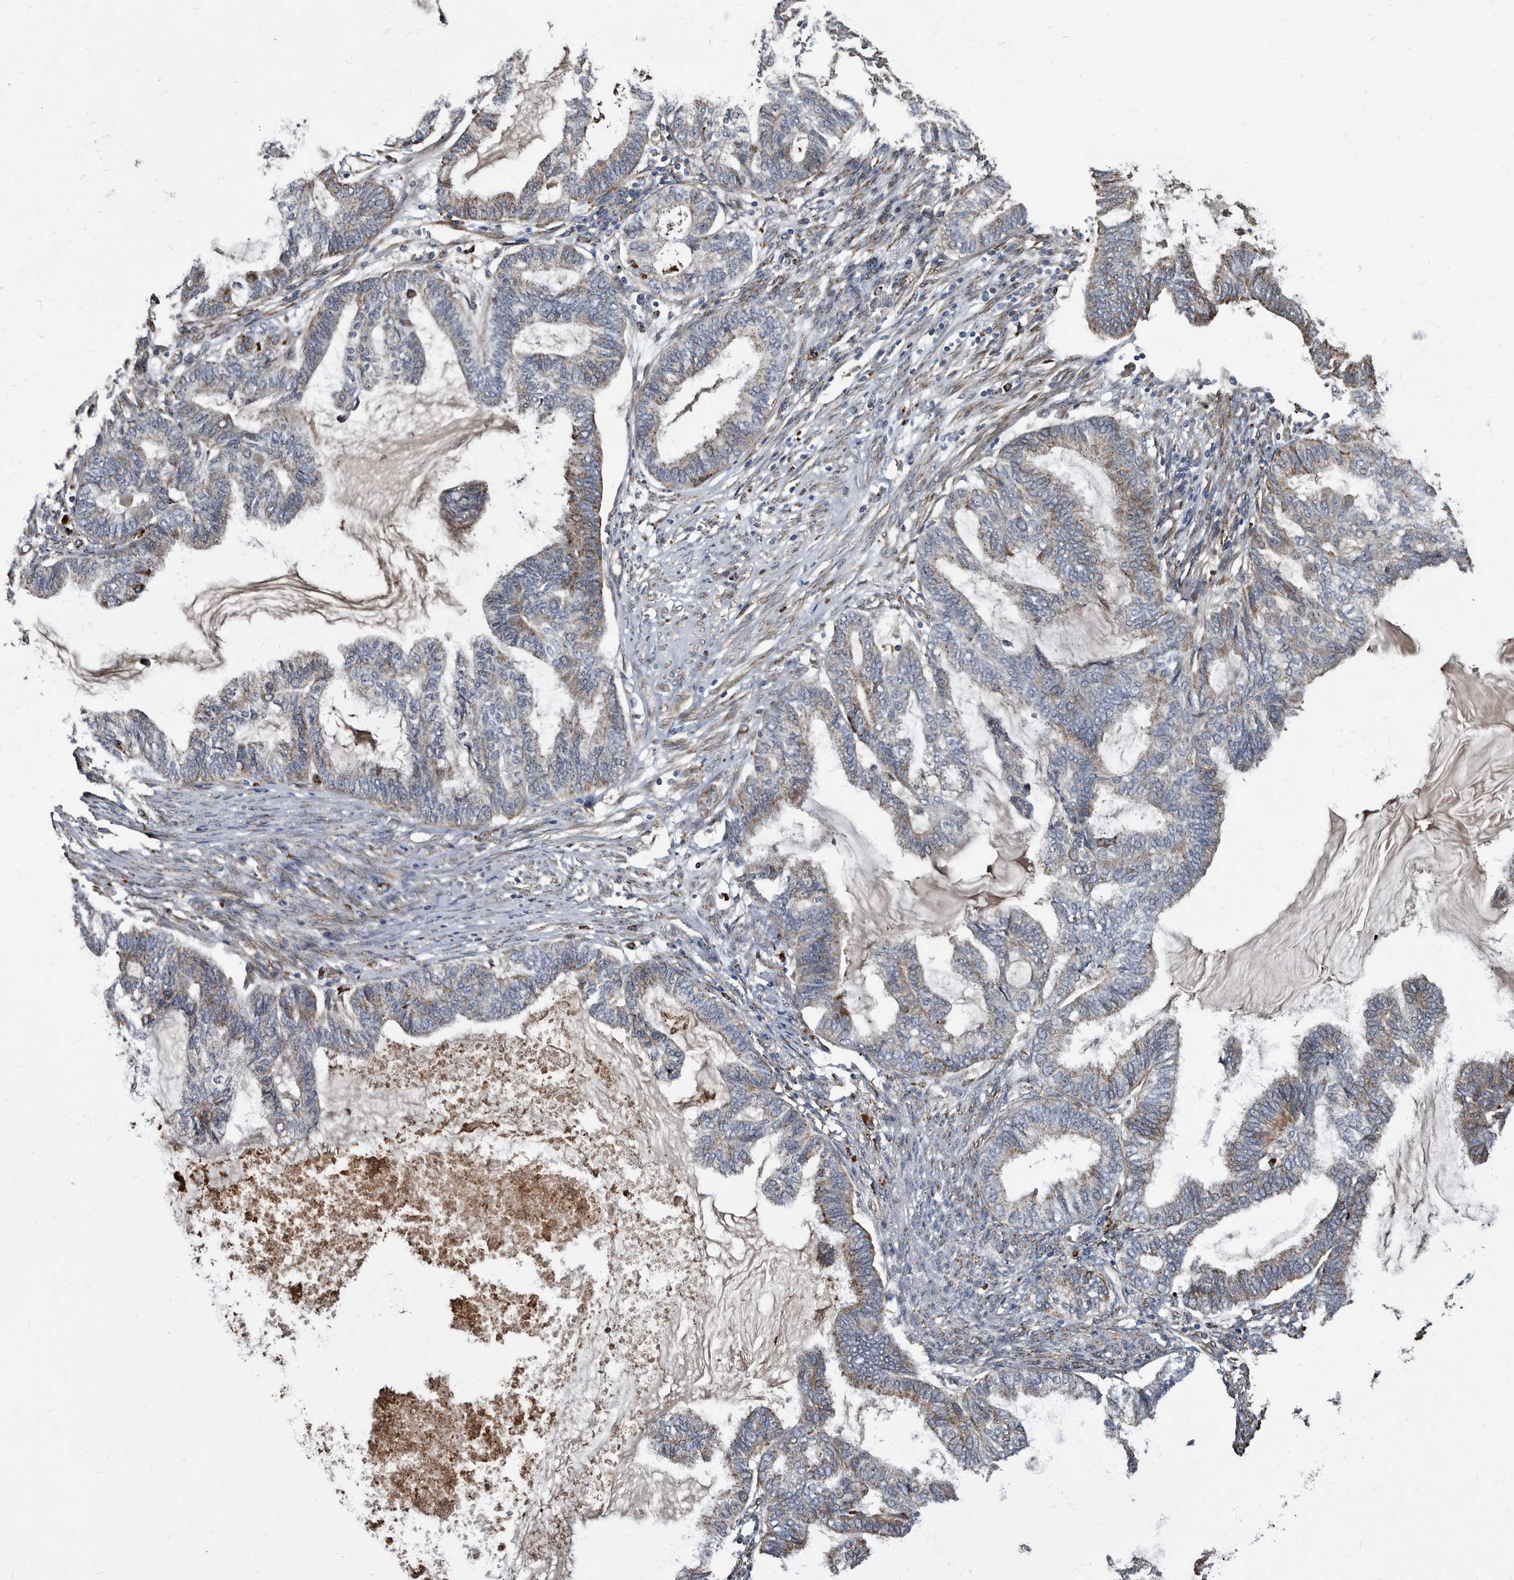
{"staining": {"intensity": "weak", "quantity": "25%-75%", "location": "cytoplasmic/membranous"}, "tissue": "endometrial cancer", "cell_type": "Tumor cells", "image_type": "cancer", "snomed": [{"axis": "morphology", "description": "Adenocarcinoma, NOS"}, {"axis": "topography", "description": "Endometrium"}], "caption": "The immunohistochemical stain shows weak cytoplasmic/membranous staining in tumor cells of endometrial cancer (adenocarcinoma) tissue.", "gene": "CTSA", "patient": {"sex": "female", "age": 86}}